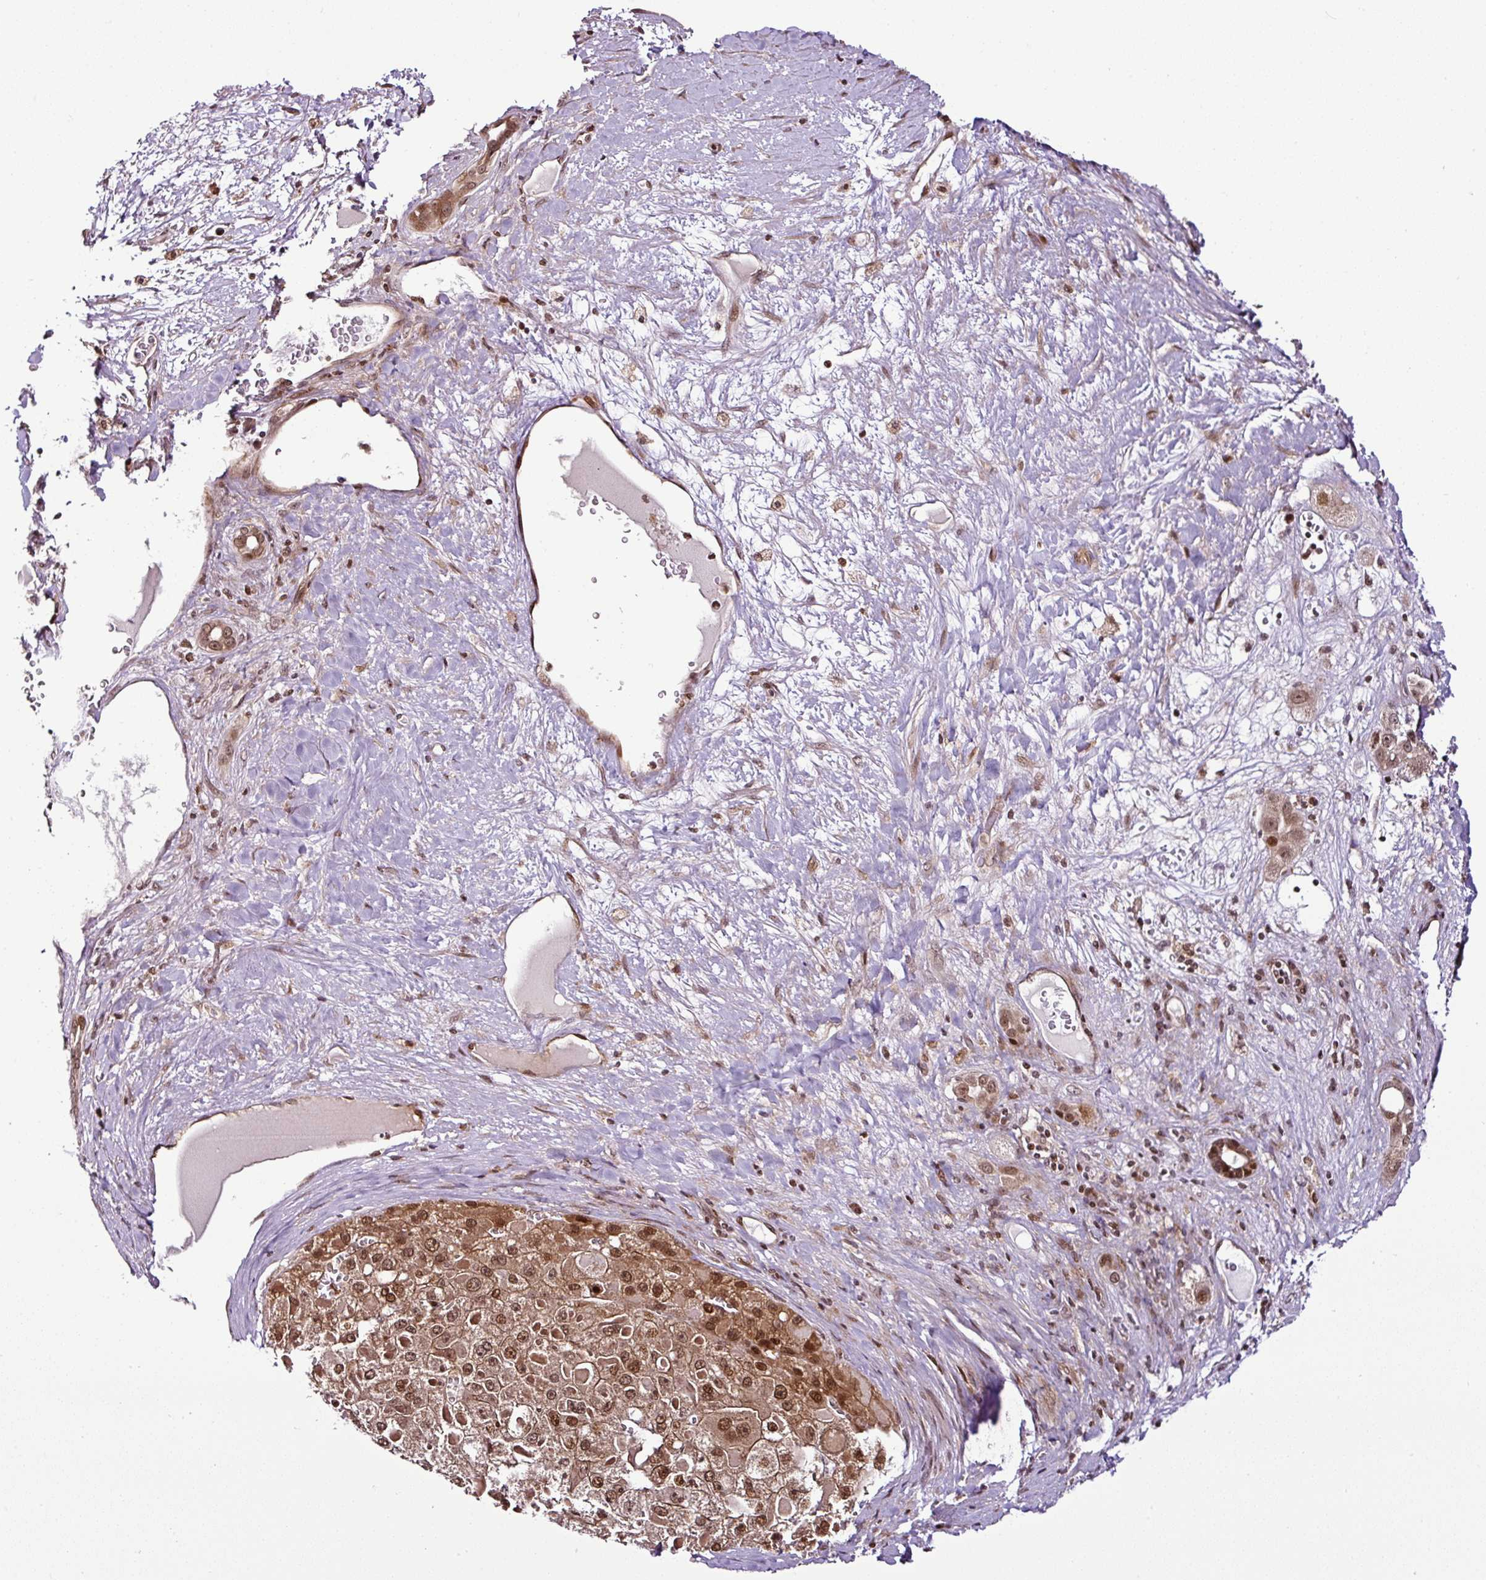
{"staining": {"intensity": "moderate", "quantity": ">75%", "location": "nuclear"}, "tissue": "liver cancer", "cell_type": "Tumor cells", "image_type": "cancer", "snomed": [{"axis": "morphology", "description": "Carcinoma, Hepatocellular, NOS"}, {"axis": "topography", "description": "Liver"}], "caption": "High-power microscopy captured an immunohistochemistry micrograph of hepatocellular carcinoma (liver), revealing moderate nuclear expression in approximately >75% of tumor cells. (Stains: DAB (3,3'-diaminobenzidine) in brown, nuclei in blue, Microscopy: brightfield microscopy at high magnification).", "gene": "COPRS", "patient": {"sex": "female", "age": 73}}